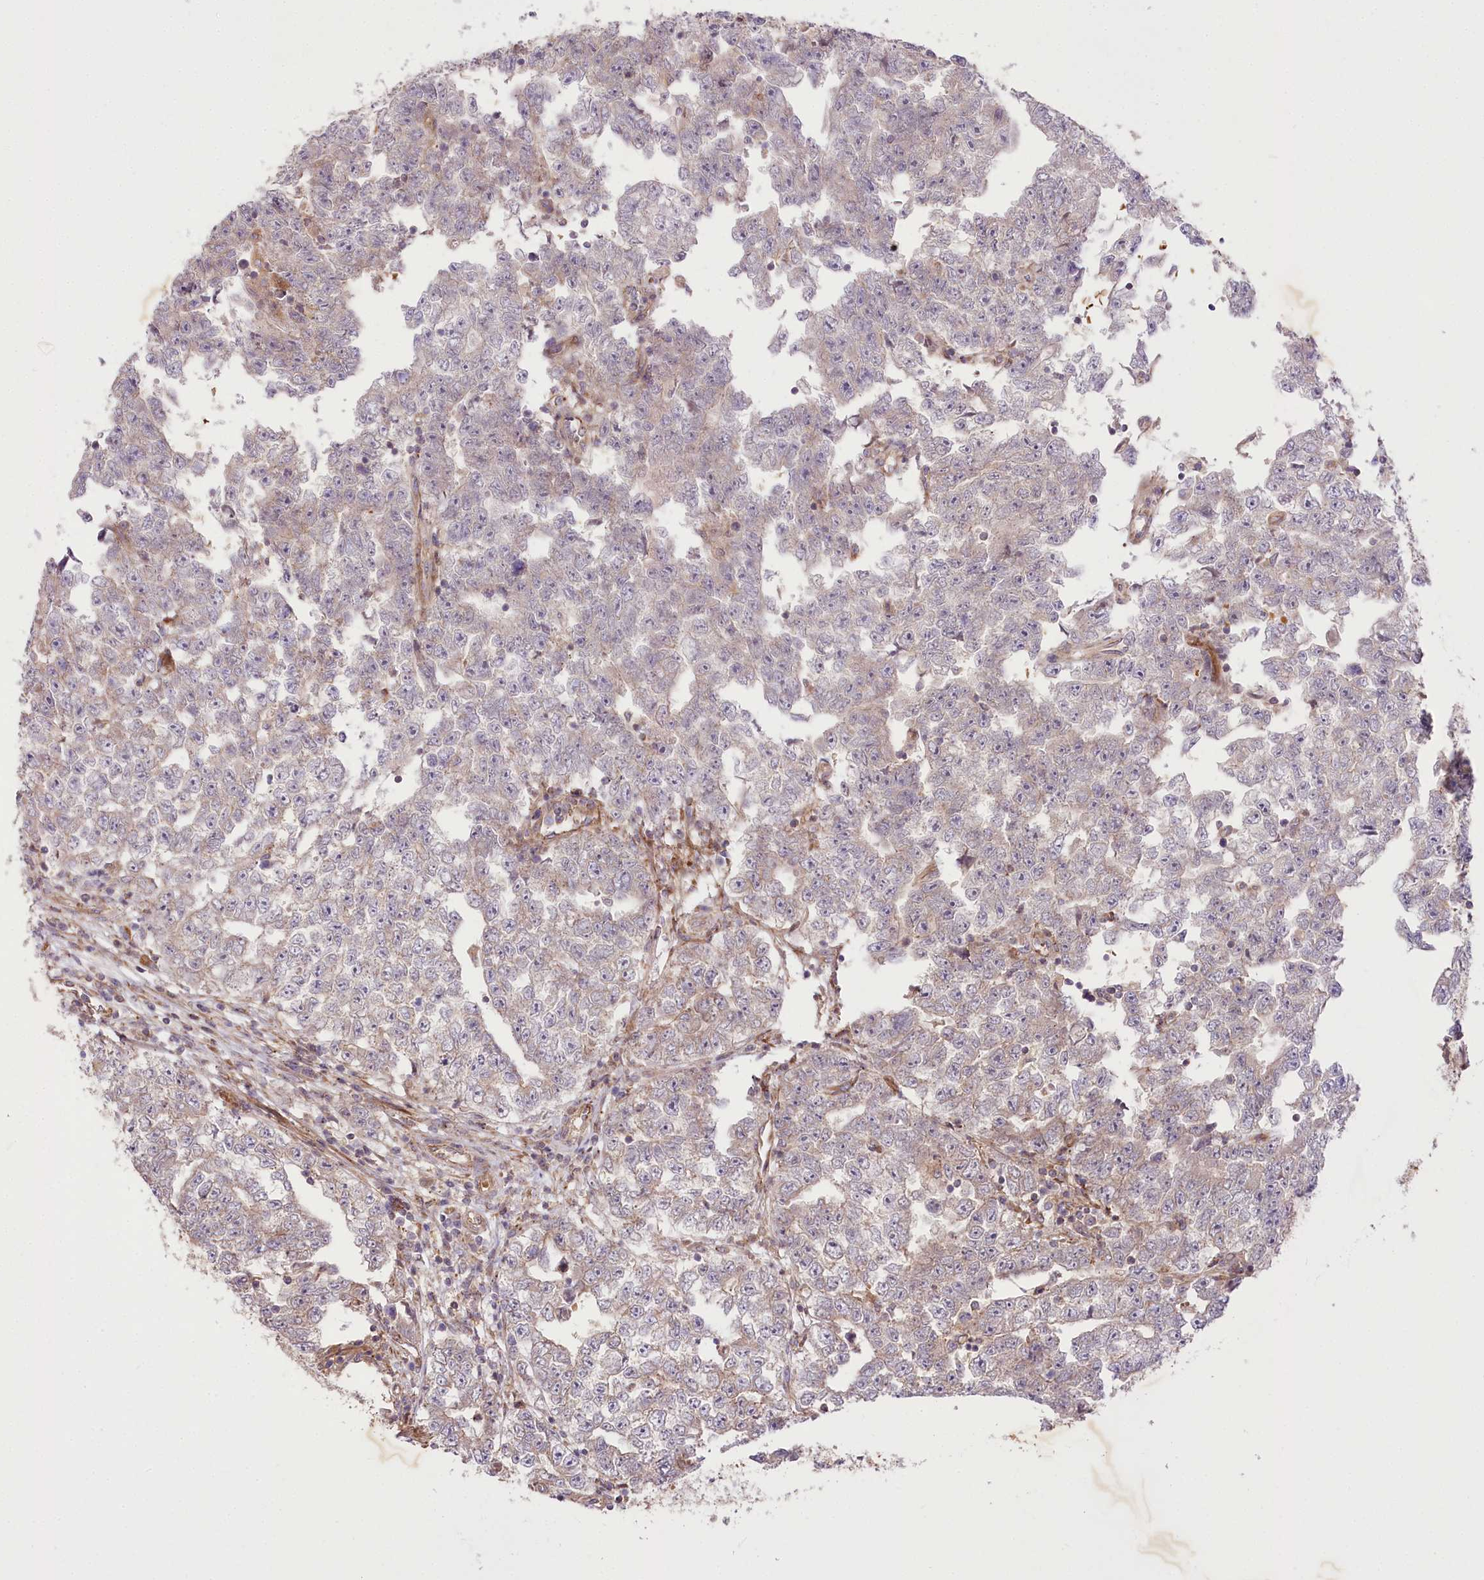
{"staining": {"intensity": "negative", "quantity": "none", "location": "none"}, "tissue": "testis cancer", "cell_type": "Tumor cells", "image_type": "cancer", "snomed": [{"axis": "morphology", "description": "Carcinoma, Embryonal, NOS"}, {"axis": "topography", "description": "Testis"}], "caption": "Tumor cells show no significant protein staining in testis cancer.", "gene": "TRUB1", "patient": {"sex": "male", "age": 25}}